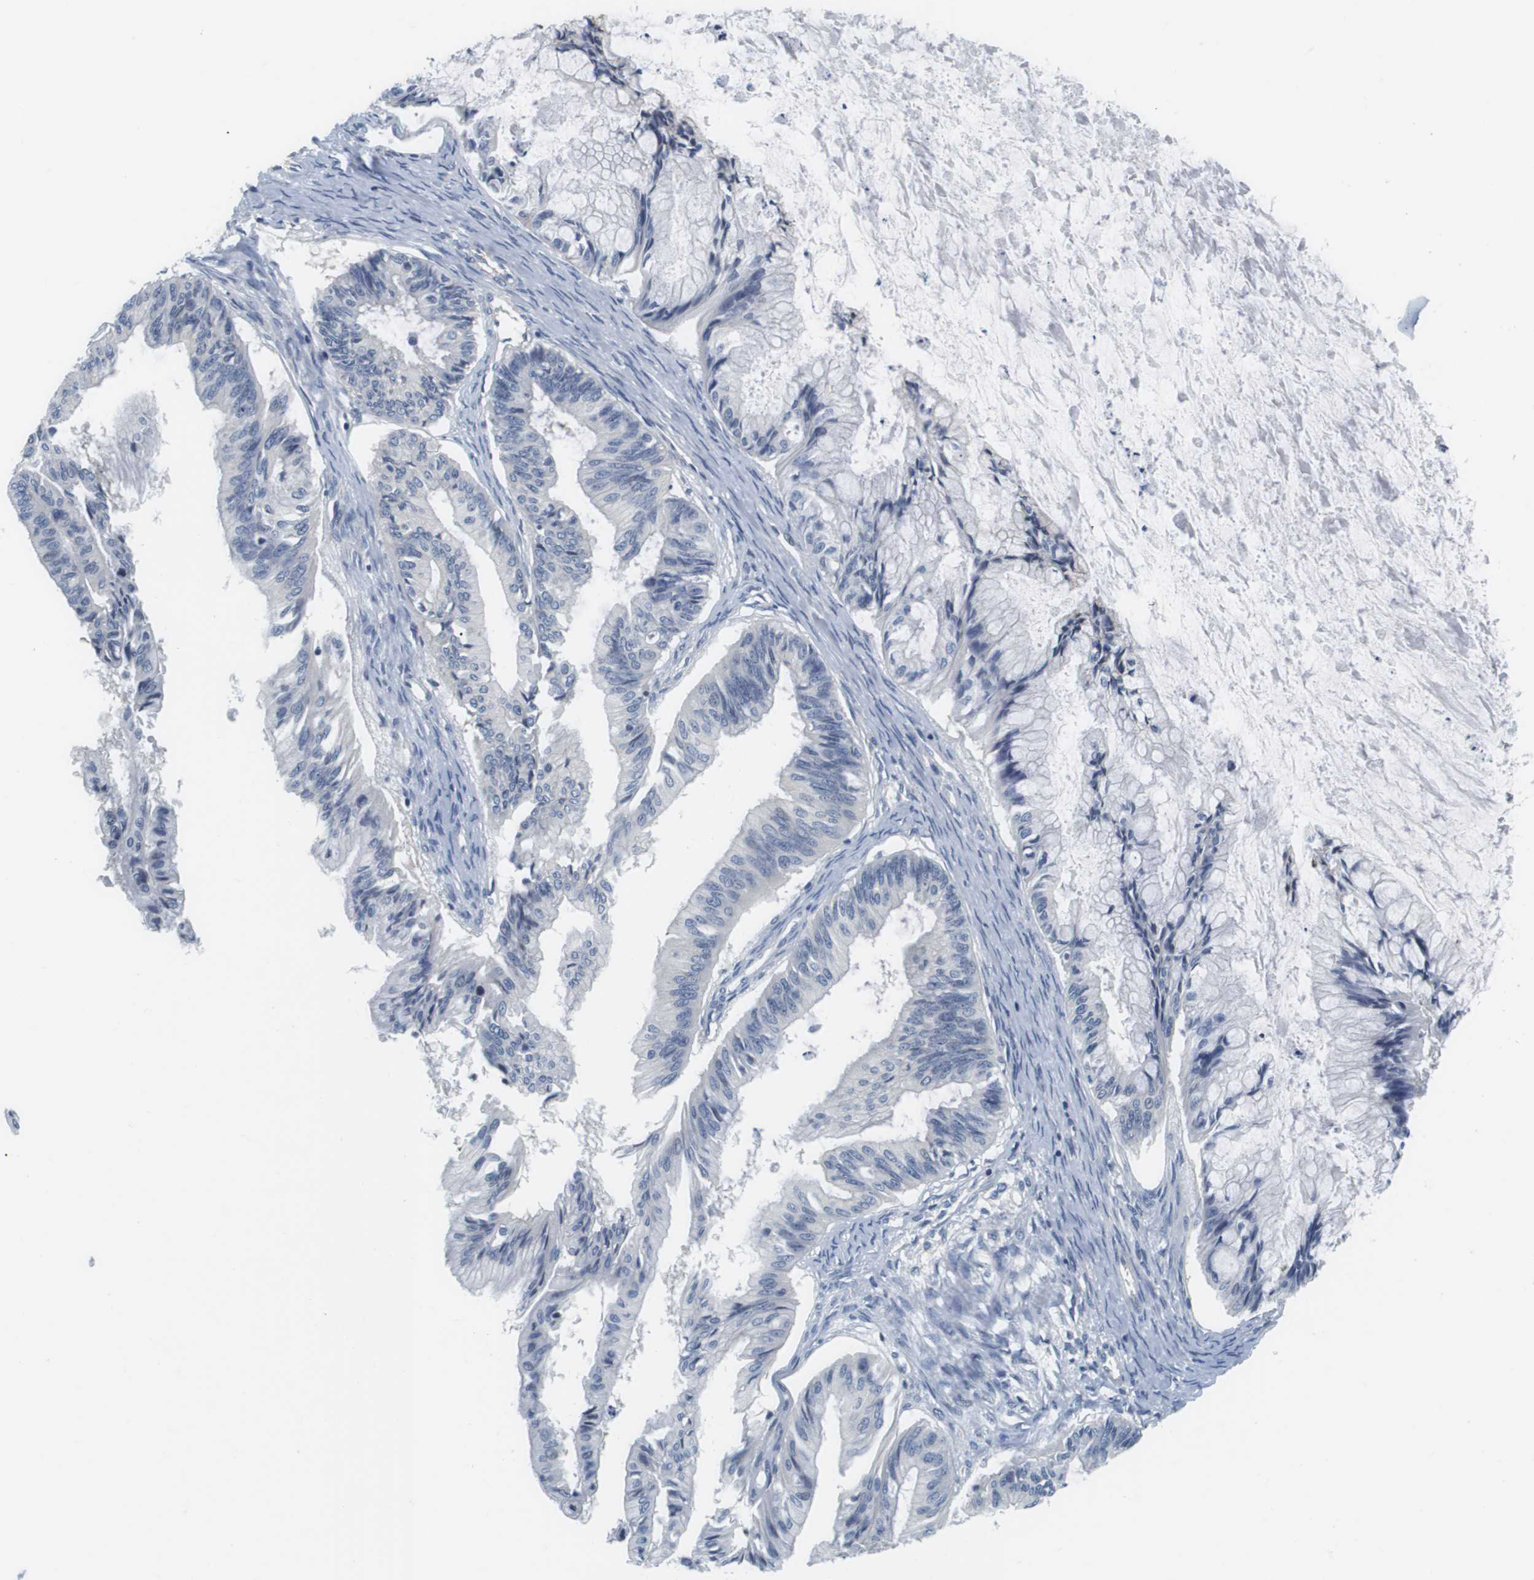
{"staining": {"intensity": "negative", "quantity": "none", "location": "none"}, "tissue": "ovarian cancer", "cell_type": "Tumor cells", "image_type": "cancer", "snomed": [{"axis": "morphology", "description": "Cystadenocarcinoma, mucinous, NOS"}, {"axis": "topography", "description": "Ovary"}], "caption": "This is an IHC photomicrograph of human ovarian cancer (mucinous cystadenocarcinoma). There is no expression in tumor cells.", "gene": "KCNJ5", "patient": {"sex": "female", "age": 57}}